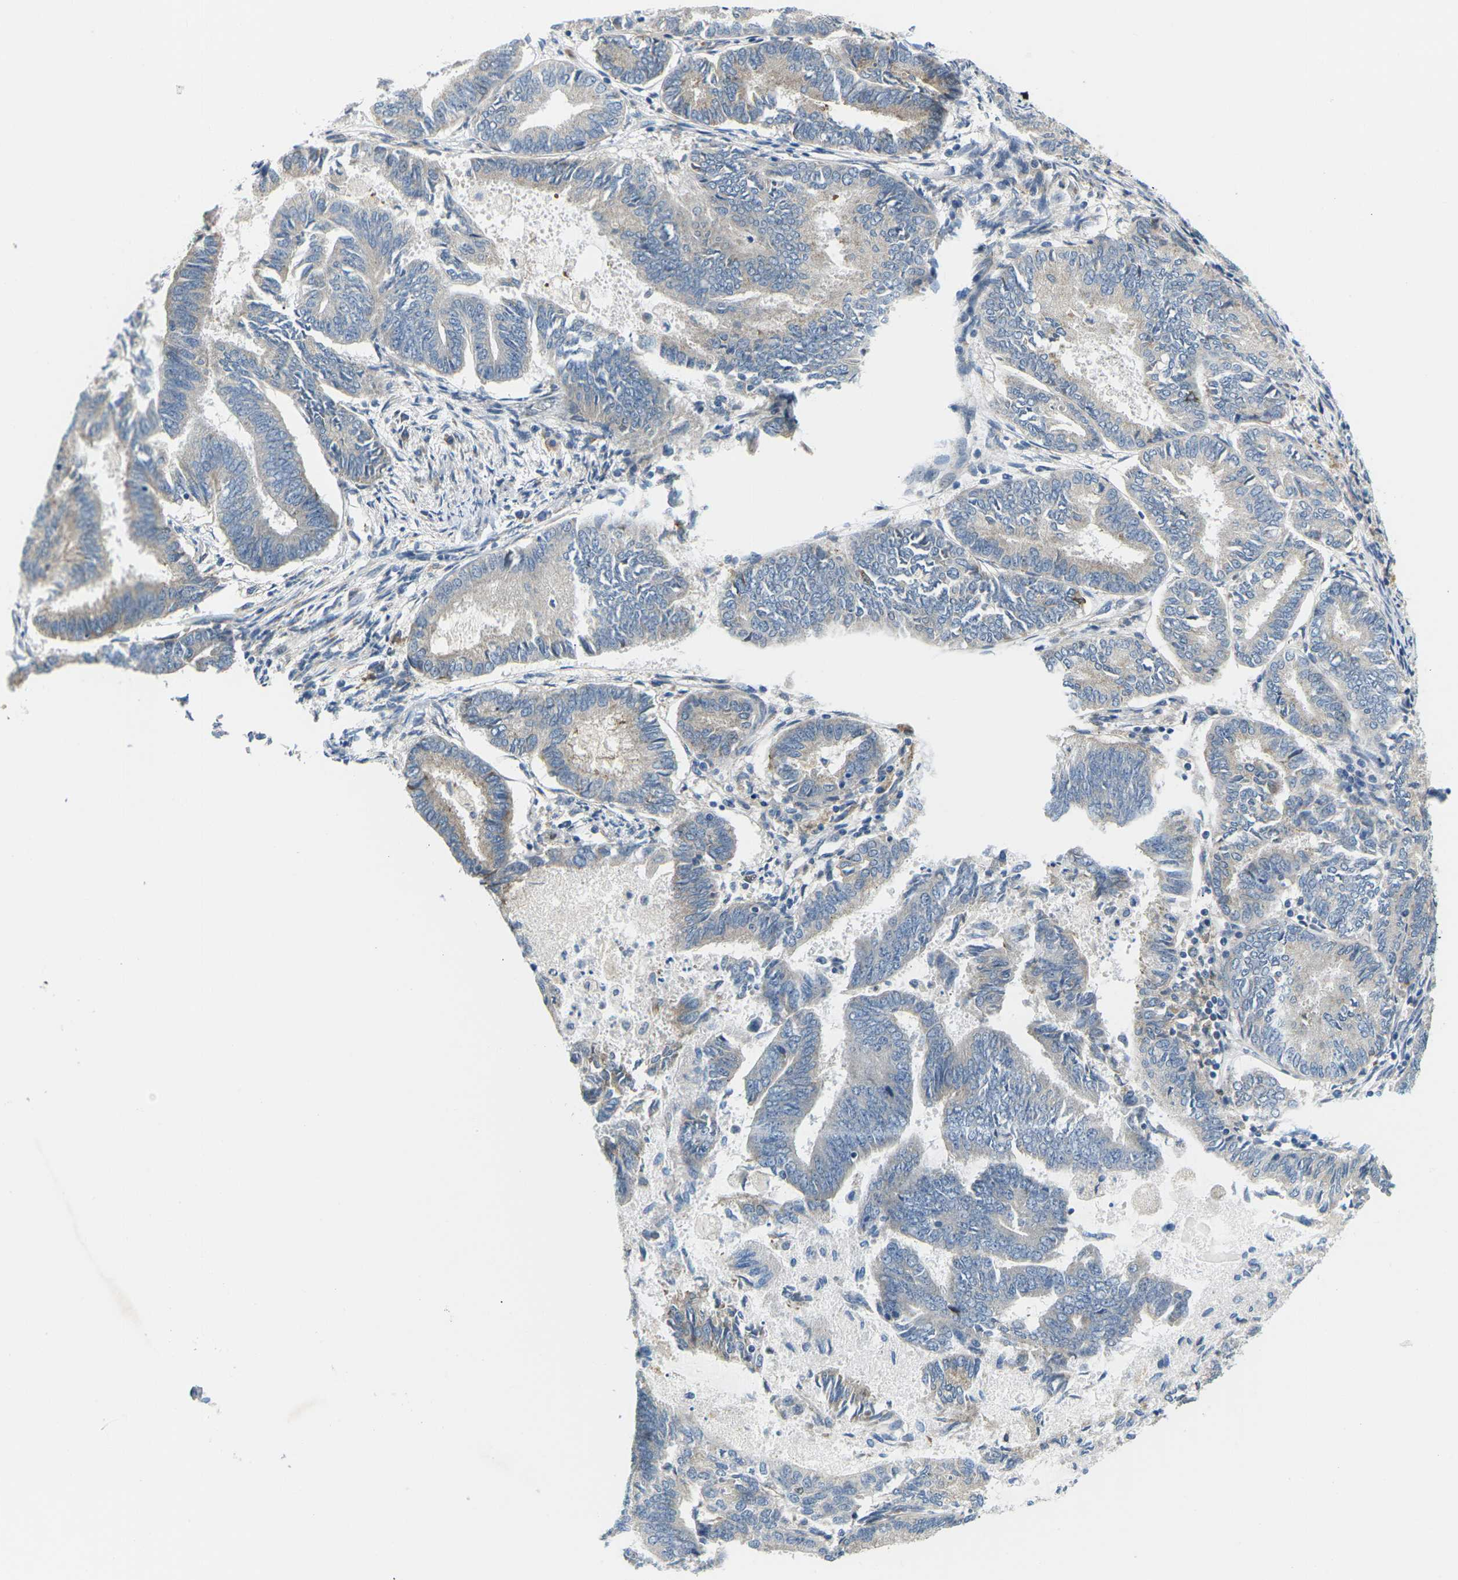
{"staining": {"intensity": "negative", "quantity": "none", "location": "none"}, "tissue": "endometrial cancer", "cell_type": "Tumor cells", "image_type": "cancer", "snomed": [{"axis": "morphology", "description": "Adenocarcinoma, NOS"}, {"axis": "topography", "description": "Endometrium"}], "caption": "Protein analysis of endometrial adenocarcinoma shows no significant positivity in tumor cells. The staining was performed using DAB to visualize the protein expression in brown, while the nuclei were stained in blue with hematoxylin (Magnification: 20x).", "gene": "ERBB4", "patient": {"sex": "female", "age": 86}}